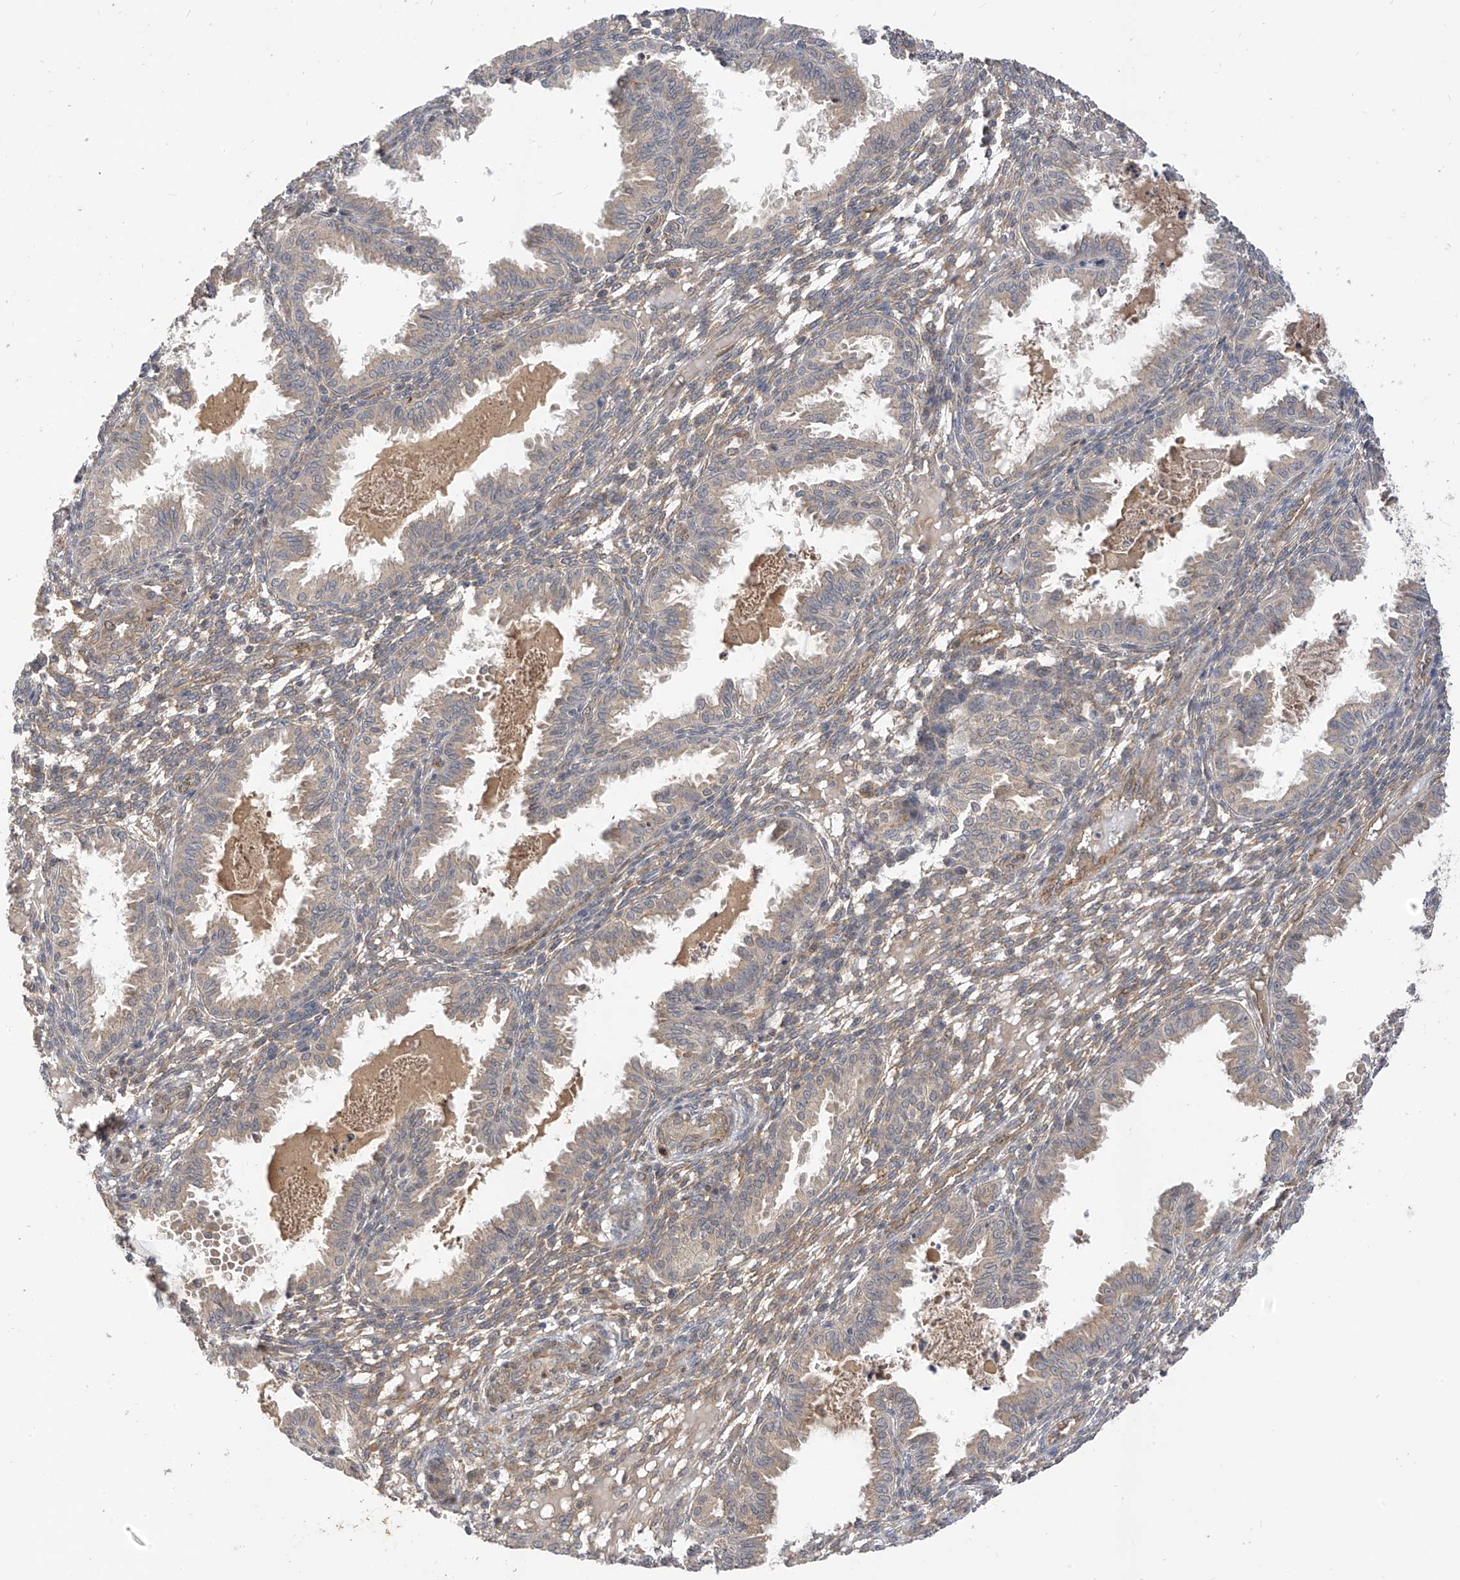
{"staining": {"intensity": "negative", "quantity": "none", "location": "none"}, "tissue": "endometrium", "cell_type": "Cells in endometrial stroma", "image_type": "normal", "snomed": [{"axis": "morphology", "description": "Normal tissue, NOS"}, {"axis": "topography", "description": "Endometrium"}], "caption": "Immunohistochemistry micrograph of benign endometrium: endometrium stained with DAB (3,3'-diaminobenzidine) demonstrates no significant protein staining in cells in endometrial stroma.", "gene": "MRTFA", "patient": {"sex": "female", "age": 33}}